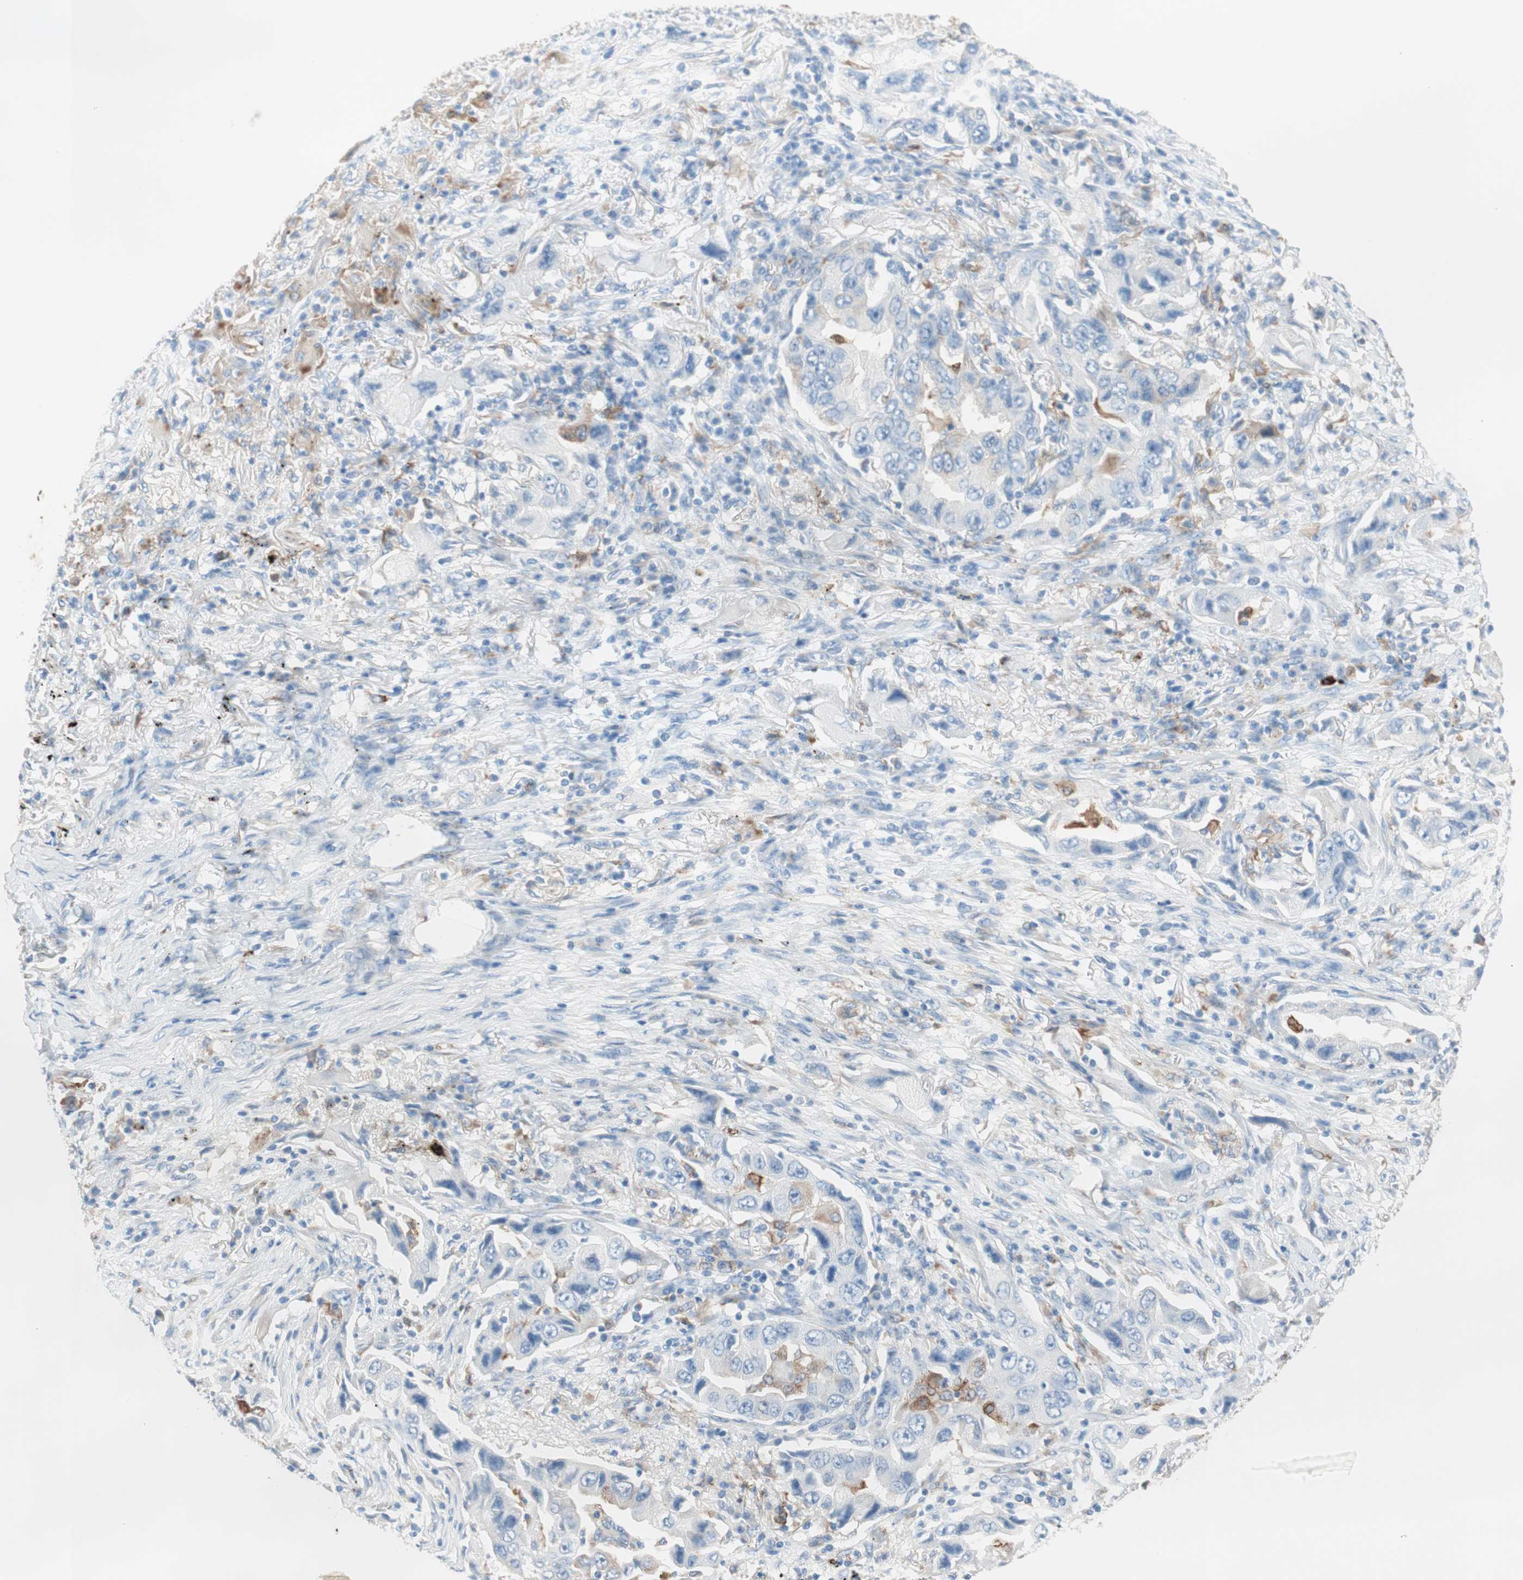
{"staining": {"intensity": "negative", "quantity": "none", "location": "none"}, "tissue": "lung cancer", "cell_type": "Tumor cells", "image_type": "cancer", "snomed": [{"axis": "morphology", "description": "Adenocarcinoma, NOS"}, {"axis": "topography", "description": "Lung"}], "caption": "The IHC histopathology image has no significant expression in tumor cells of lung adenocarcinoma tissue. (Brightfield microscopy of DAB (3,3'-diaminobenzidine) immunohistochemistry at high magnification).", "gene": "GLUL", "patient": {"sex": "female", "age": 65}}